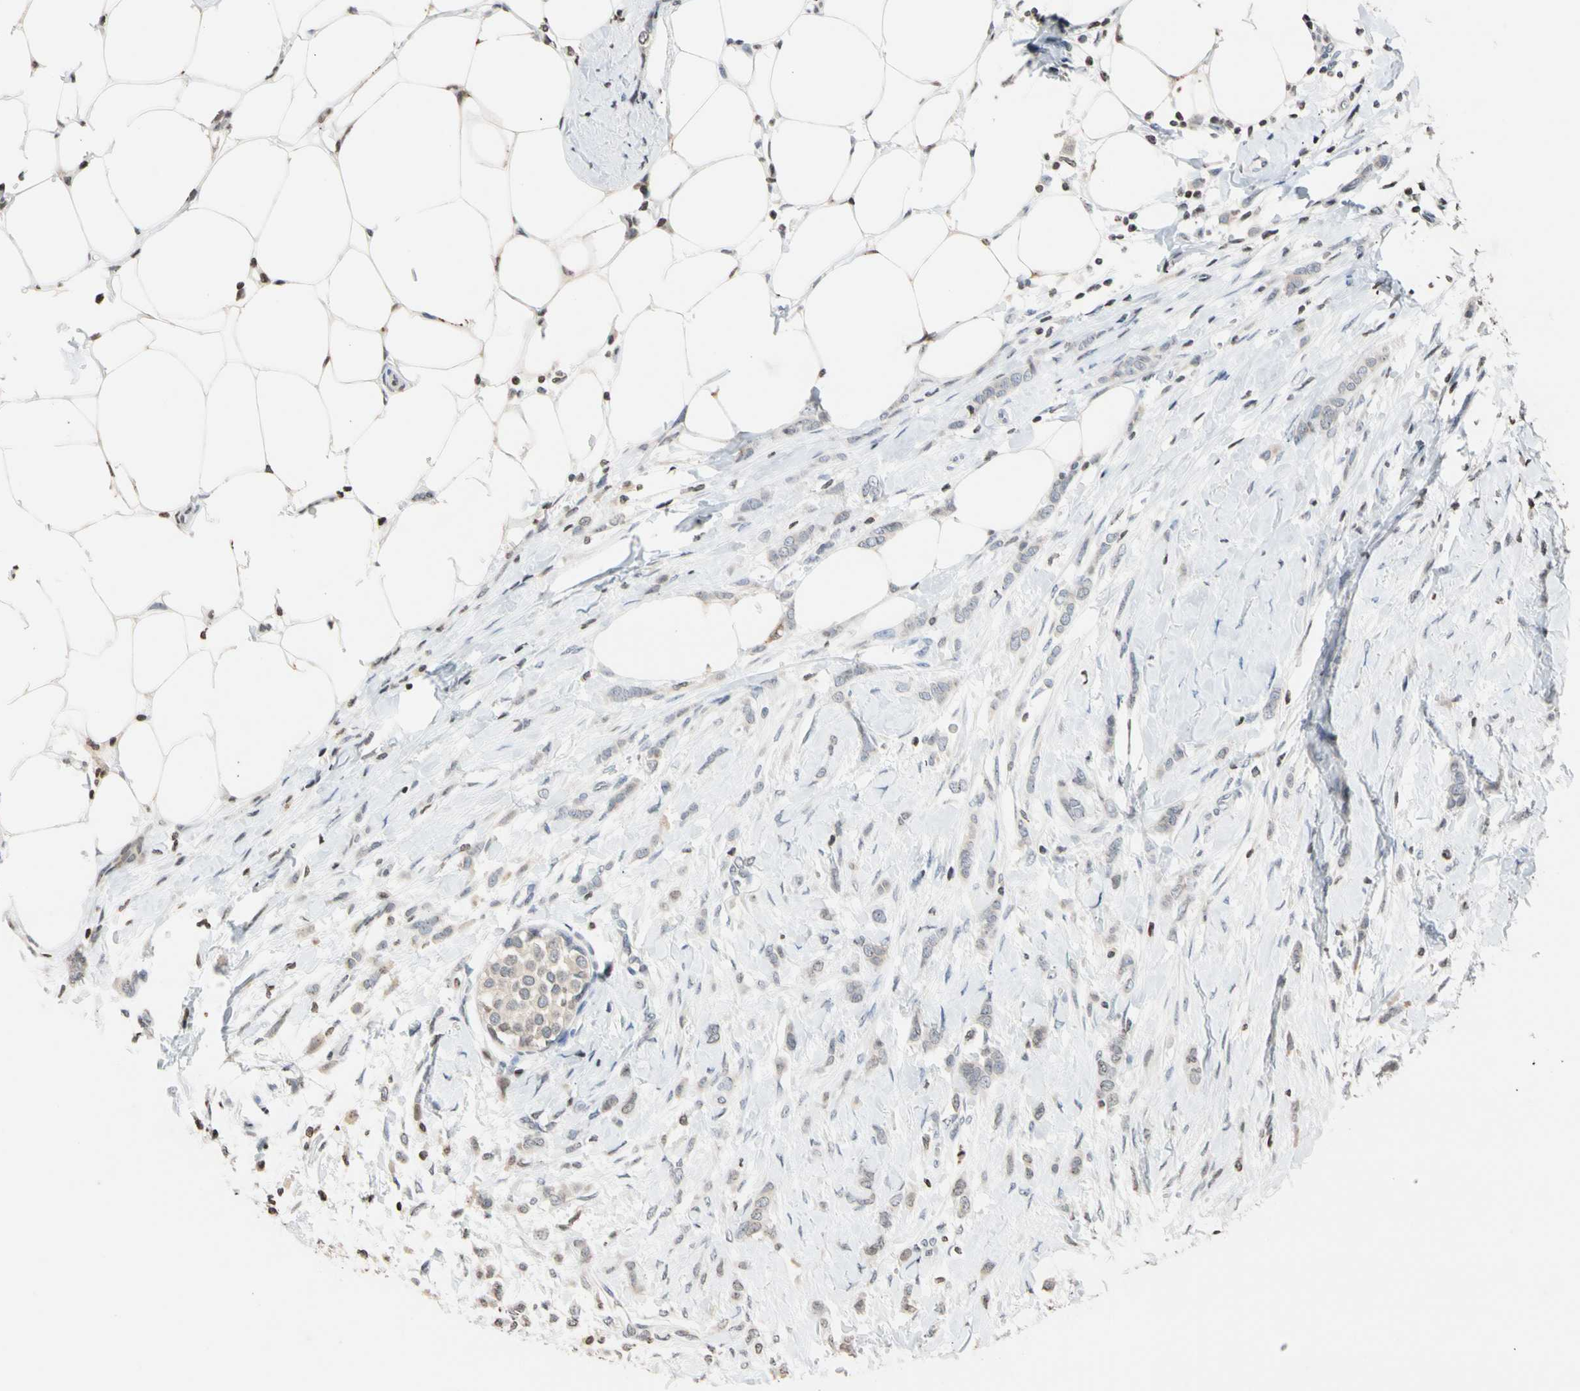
{"staining": {"intensity": "weak", "quantity": "25%-75%", "location": "cytoplasmic/membranous"}, "tissue": "breast cancer", "cell_type": "Tumor cells", "image_type": "cancer", "snomed": [{"axis": "morphology", "description": "Lobular carcinoma, in situ"}, {"axis": "morphology", "description": "Lobular carcinoma"}, {"axis": "topography", "description": "Breast"}], "caption": "A brown stain shows weak cytoplasmic/membranous expression of a protein in lobular carcinoma (breast) tumor cells. Immunohistochemistry stains the protein in brown and the nuclei are stained blue.", "gene": "GPX4", "patient": {"sex": "female", "age": 41}}